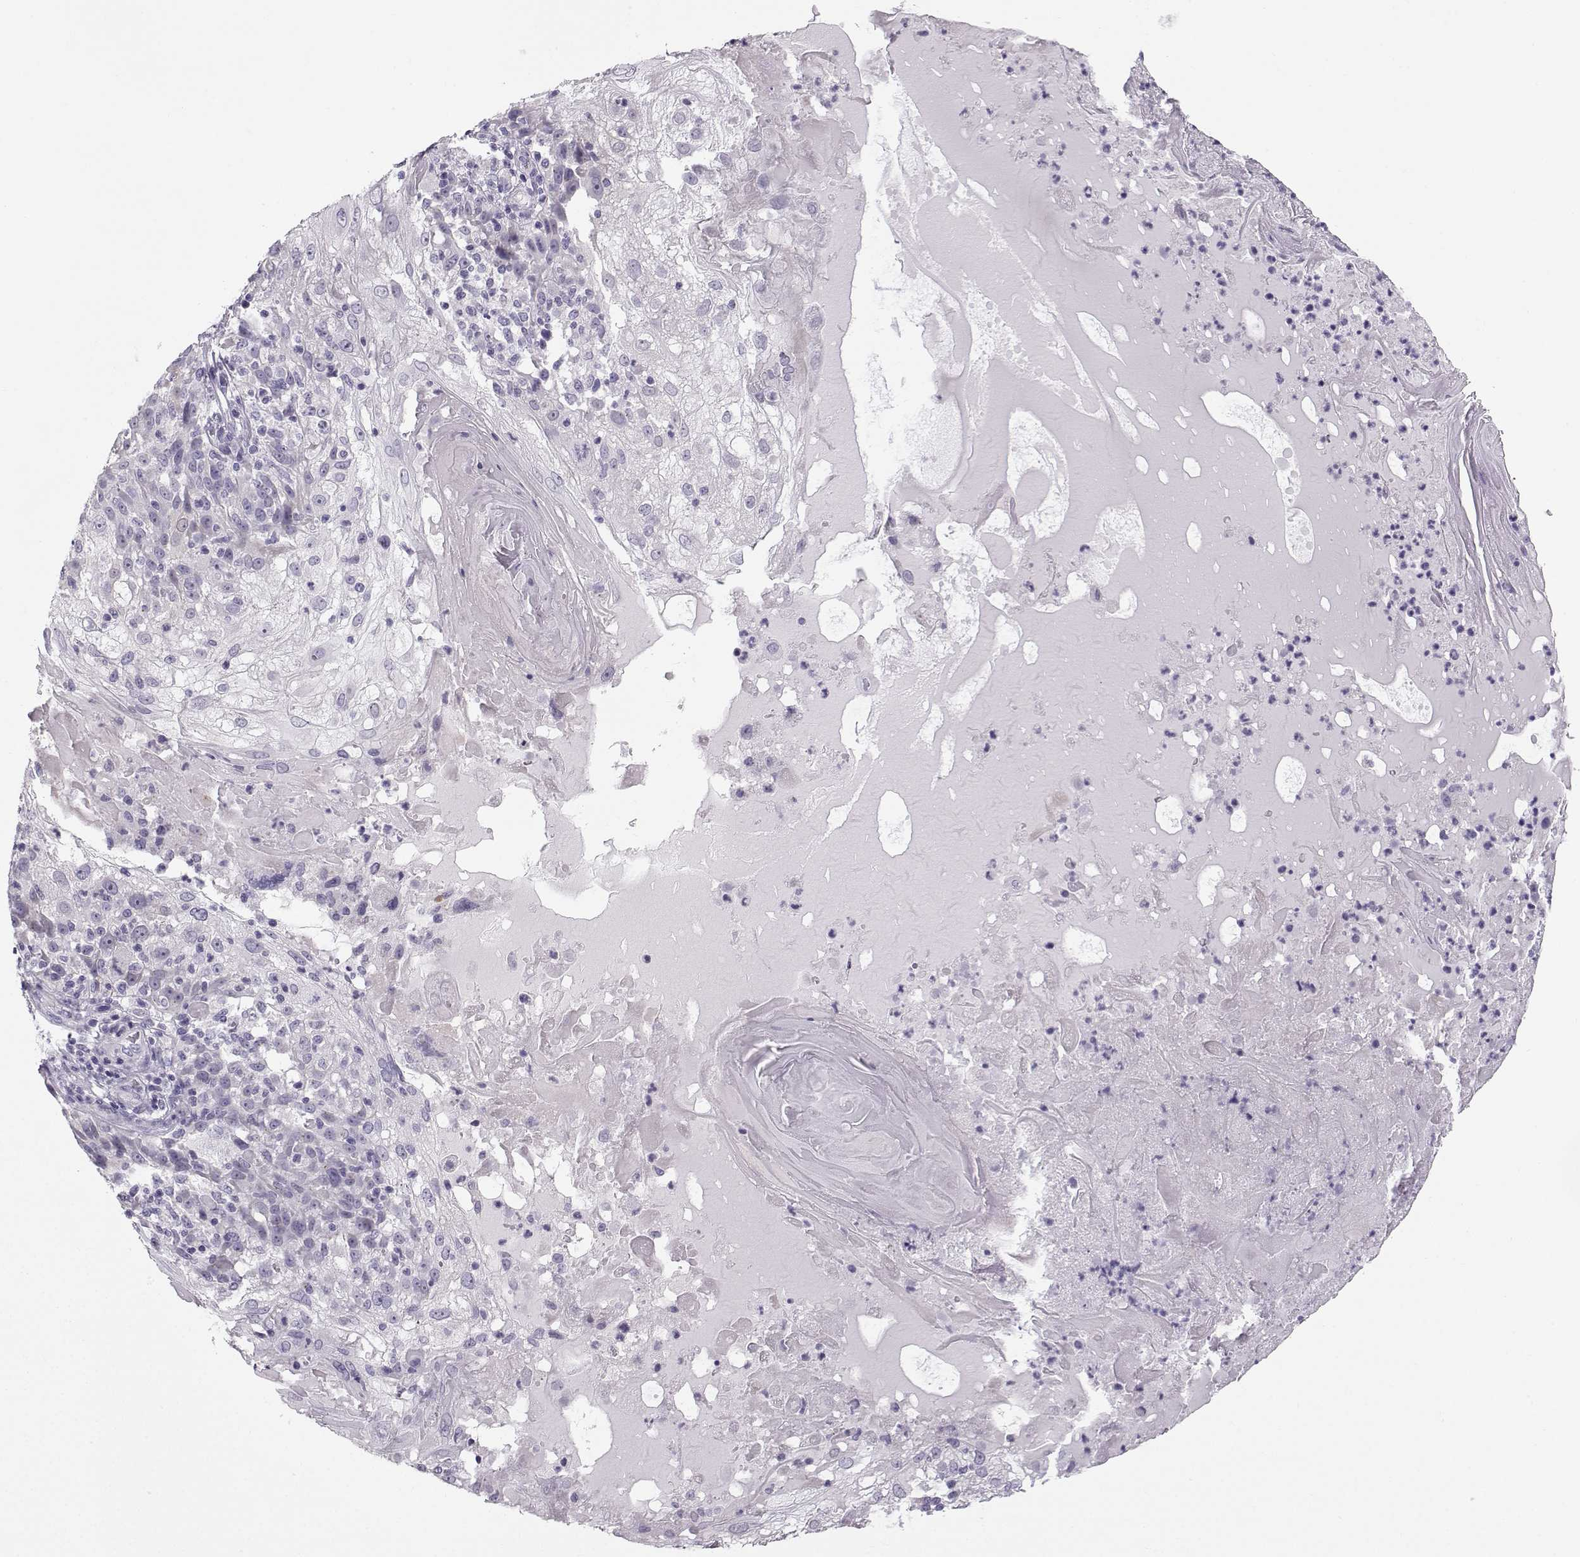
{"staining": {"intensity": "negative", "quantity": "none", "location": "none"}, "tissue": "skin cancer", "cell_type": "Tumor cells", "image_type": "cancer", "snomed": [{"axis": "morphology", "description": "Normal tissue, NOS"}, {"axis": "morphology", "description": "Squamous cell carcinoma, NOS"}, {"axis": "topography", "description": "Skin"}], "caption": "An image of skin squamous cell carcinoma stained for a protein demonstrates no brown staining in tumor cells.", "gene": "ZBTB8B", "patient": {"sex": "female", "age": 83}}